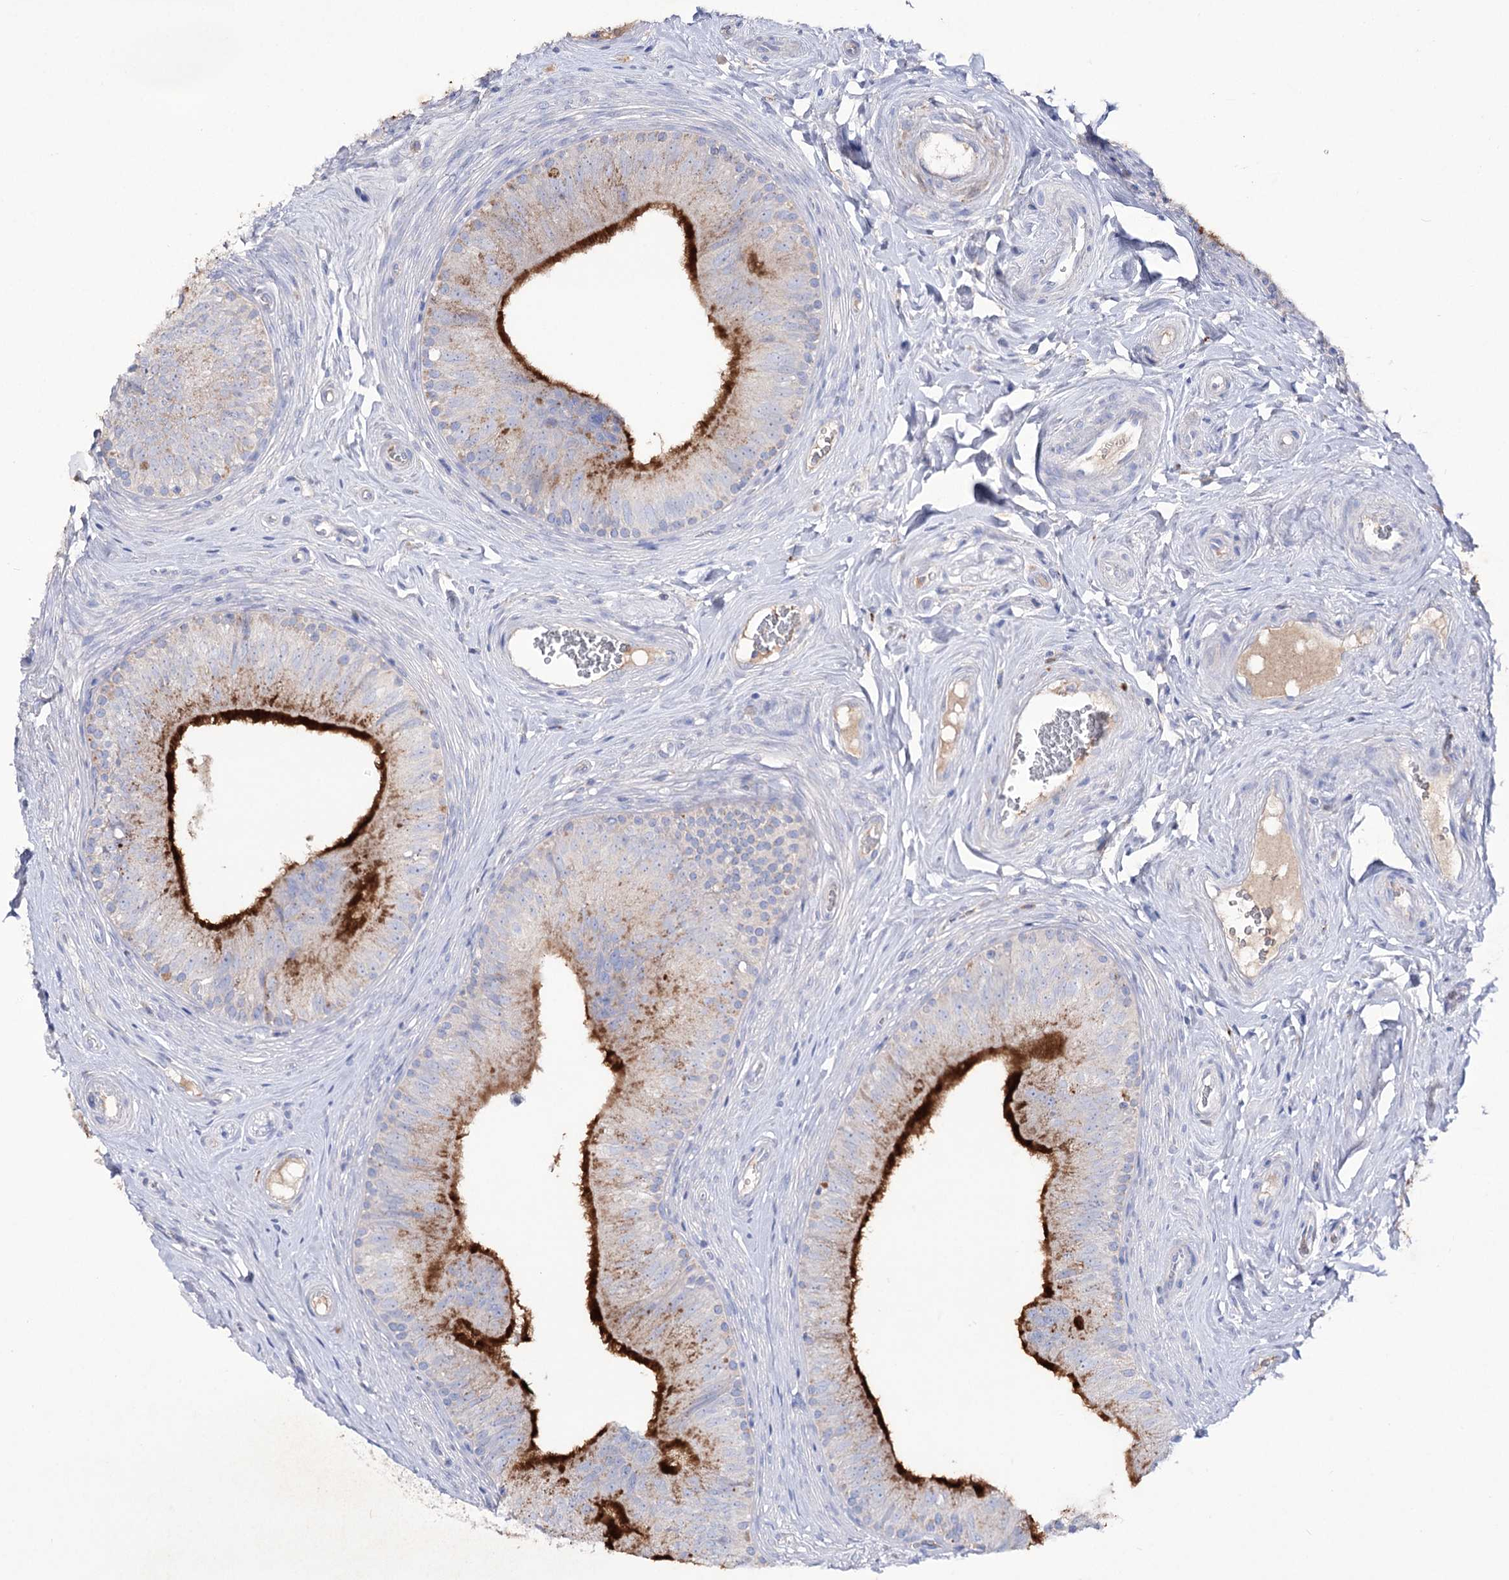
{"staining": {"intensity": "moderate", "quantity": "25%-75%", "location": "cytoplasmic/membranous"}, "tissue": "epididymis", "cell_type": "Glandular cells", "image_type": "normal", "snomed": [{"axis": "morphology", "description": "Normal tissue, NOS"}, {"axis": "topography", "description": "Epididymis"}], "caption": "Immunohistochemical staining of normal epididymis exhibits medium levels of moderate cytoplasmic/membranous expression in about 25%-75% of glandular cells. The staining was performed using DAB (3,3'-diaminobenzidine) to visualize the protein expression in brown, while the nuclei were stained in blue with hematoxylin (Magnification: 20x).", "gene": "NAGLU", "patient": {"sex": "male", "age": 46}}